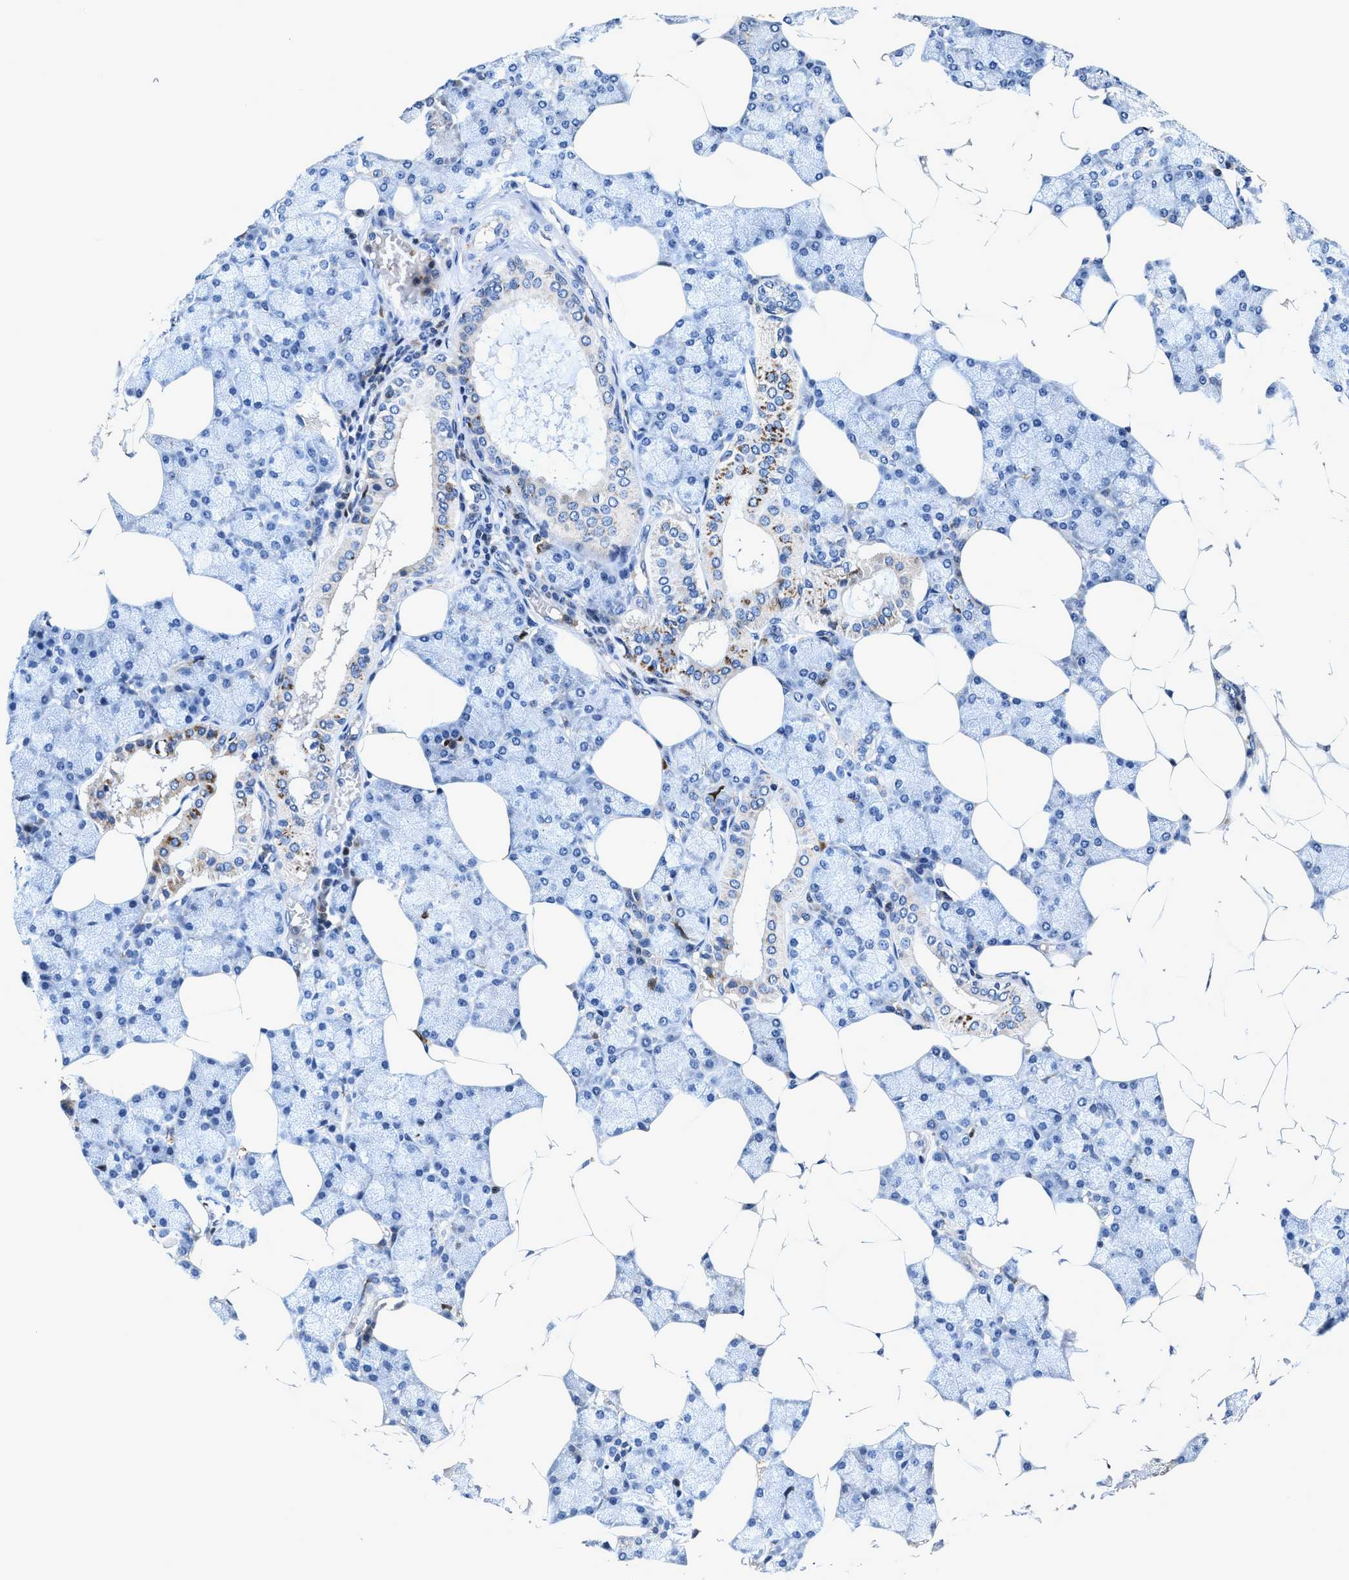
{"staining": {"intensity": "moderate", "quantity": "<25%", "location": "cytoplasmic/membranous"}, "tissue": "salivary gland", "cell_type": "Glandular cells", "image_type": "normal", "snomed": [{"axis": "morphology", "description": "Normal tissue, NOS"}, {"axis": "topography", "description": "Salivary gland"}], "caption": "Protein expression by immunohistochemistry demonstrates moderate cytoplasmic/membranous staining in about <25% of glandular cells in normal salivary gland. (DAB = brown stain, brightfield microscopy at high magnification).", "gene": "RGS10", "patient": {"sex": "male", "age": 62}}